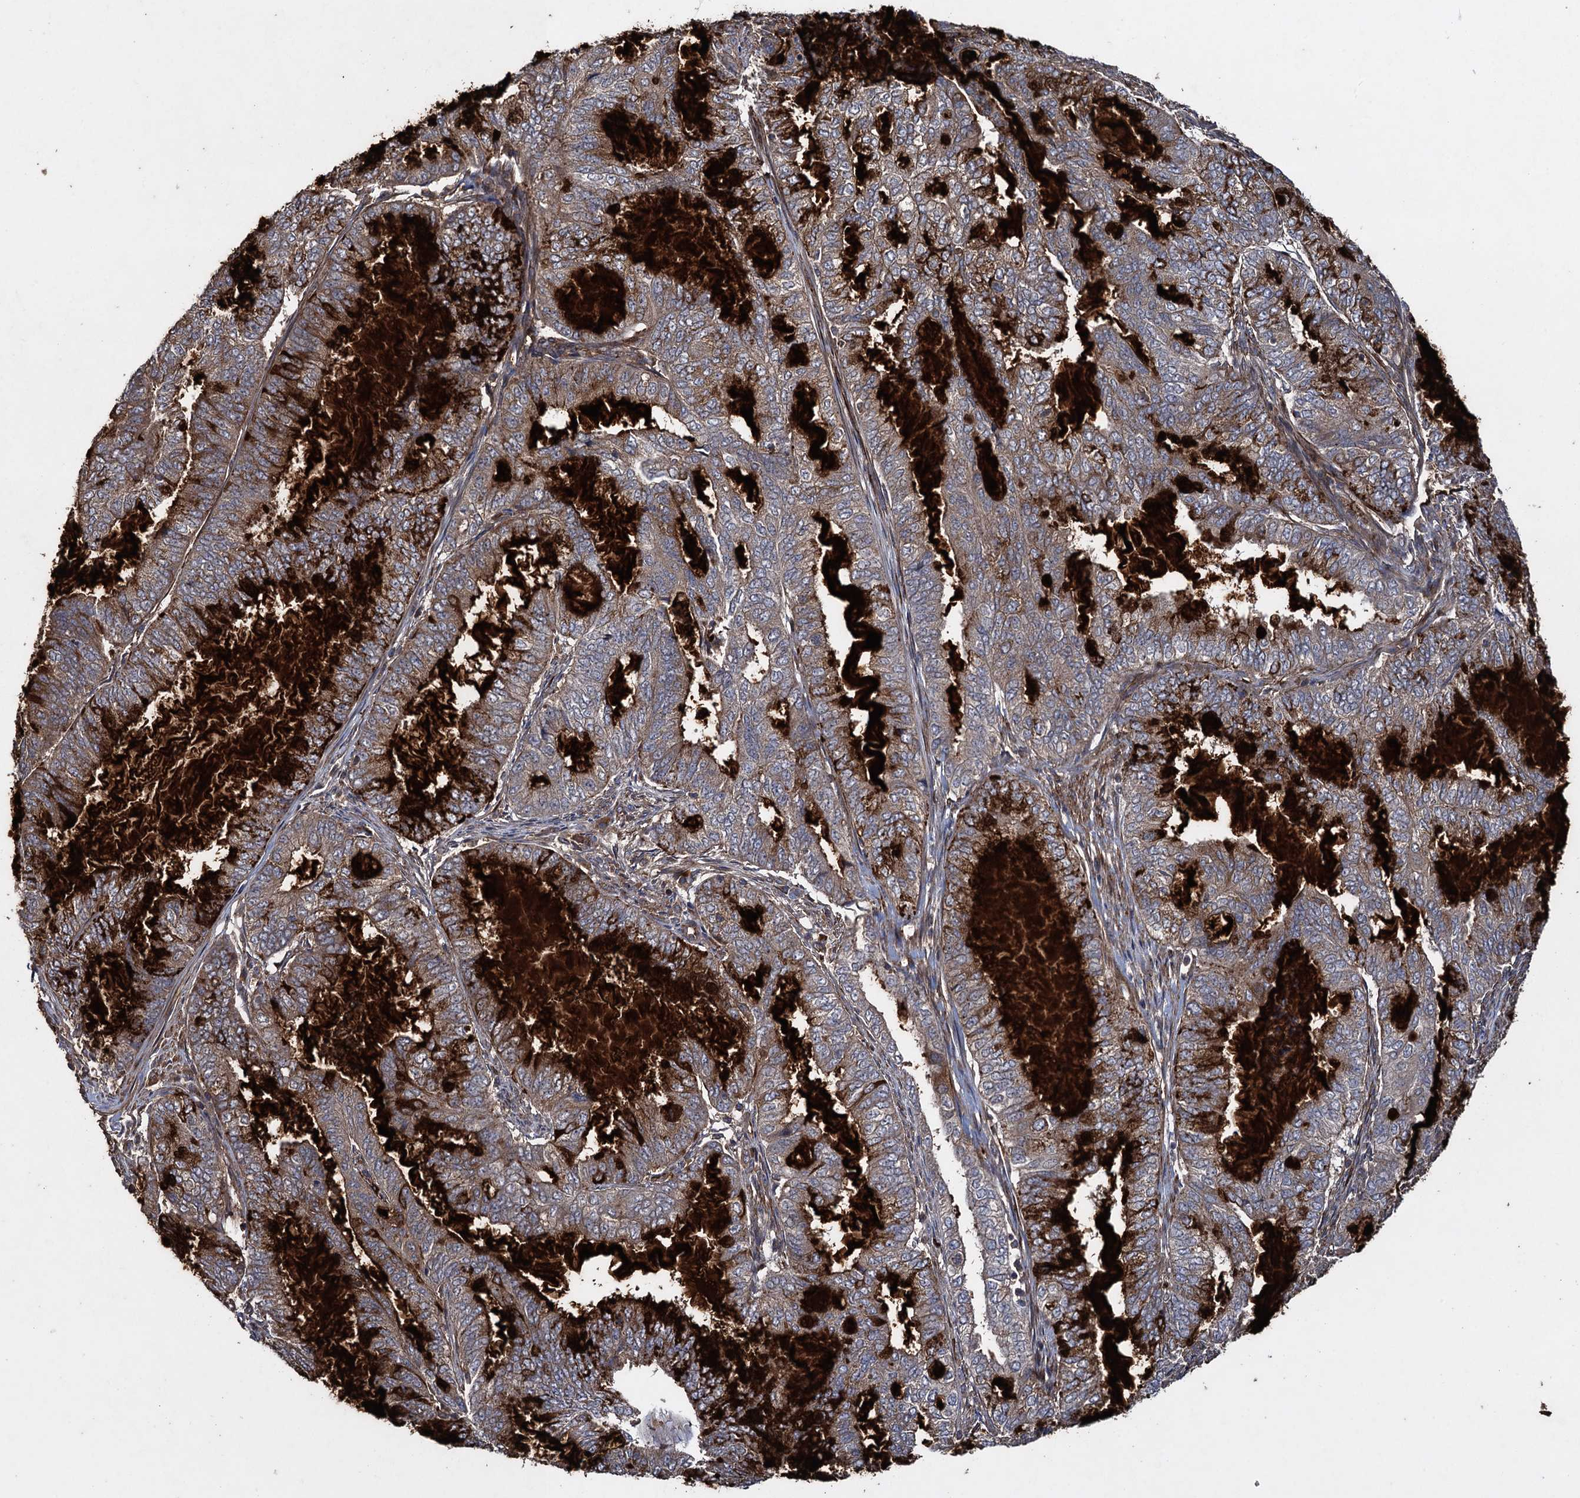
{"staining": {"intensity": "strong", "quantity": "25%-75%", "location": "cytoplasmic/membranous"}, "tissue": "endometrial cancer", "cell_type": "Tumor cells", "image_type": "cancer", "snomed": [{"axis": "morphology", "description": "Adenocarcinoma, NOS"}, {"axis": "topography", "description": "Endometrium"}], "caption": "This histopathology image demonstrates immunohistochemistry staining of human adenocarcinoma (endometrial), with high strong cytoplasmic/membranous staining in approximately 25%-75% of tumor cells.", "gene": "TXNDC11", "patient": {"sex": "female", "age": 51}}